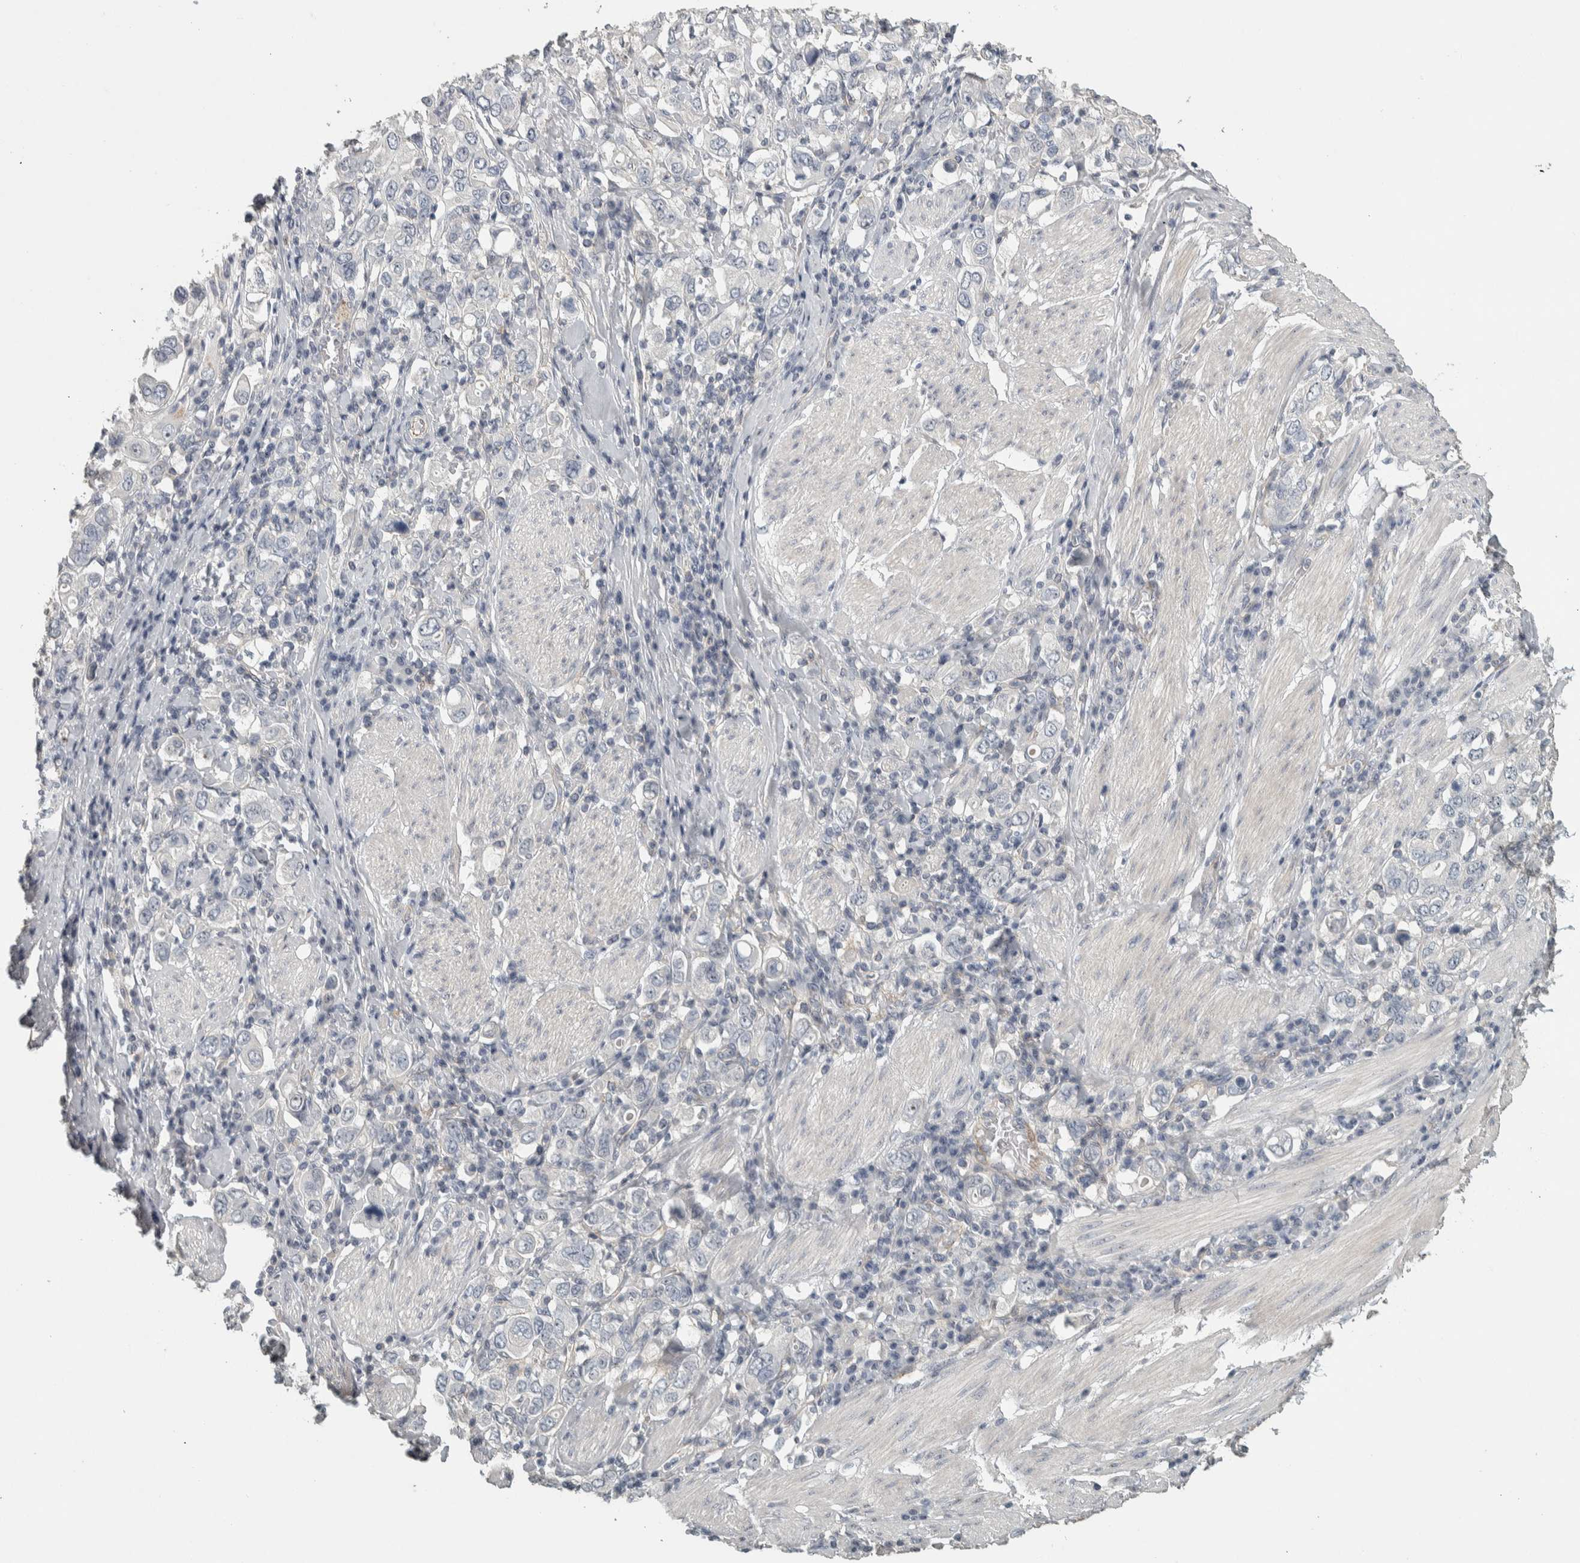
{"staining": {"intensity": "negative", "quantity": "none", "location": "none"}, "tissue": "stomach cancer", "cell_type": "Tumor cells", "image_type": "cancer", "snomed": [{"axis": "morphology", "description": "Adenocarcinoma, NOS"}, {"axis": "topography", "description": "Stomach, upper"}], "caption": "Micrograph shows no significant protein expression in tumor cells of stomach cancer (adenocarcinoma).", "gene": "DCAF10", "patient": {"sex": "male", "age": 62}}